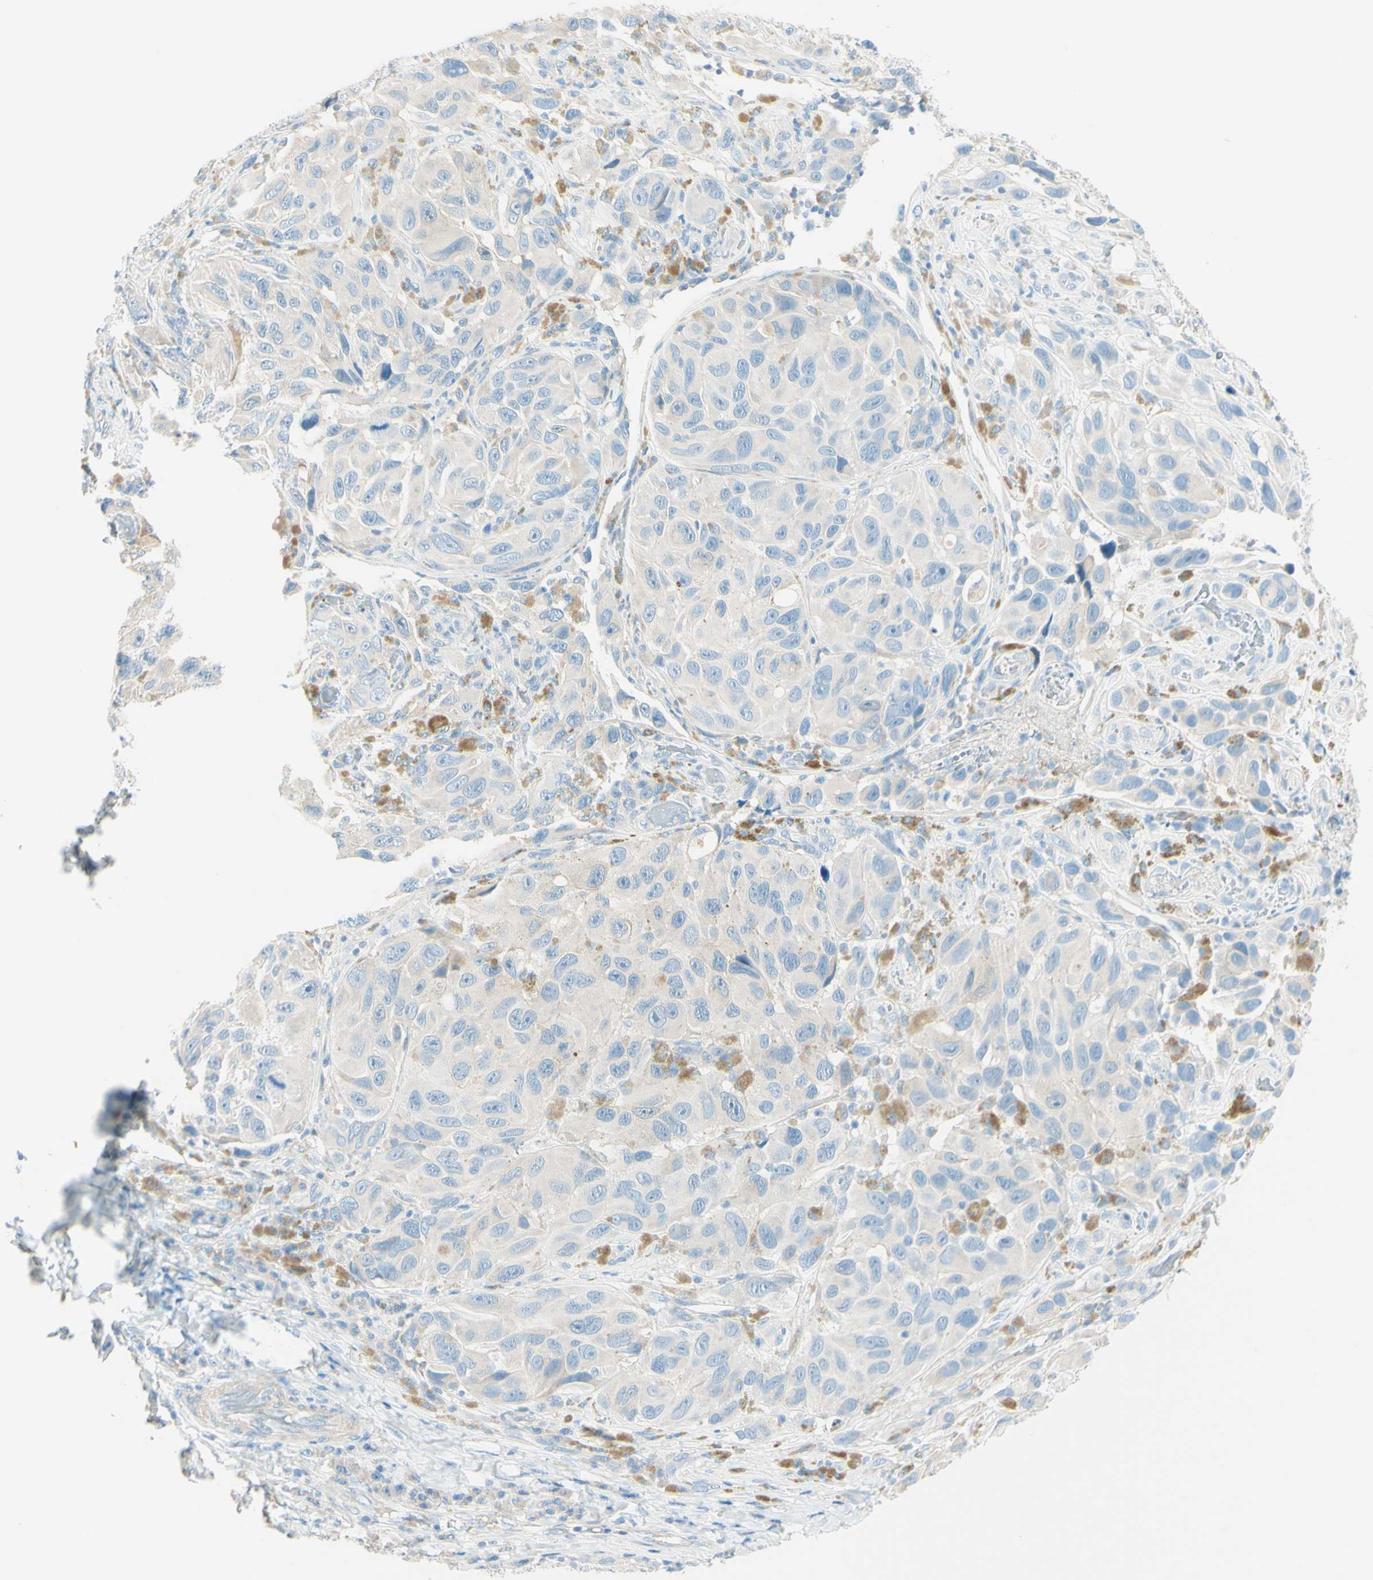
{"staining": {"intensity": "negative", "quantity": "none", "location": "none"}, "tissue": "melanoma", "cell_type": "Tumor cells", "image_type": "cancer", "snomed": [{"axis": "morphology", "description": "Malignant melanoma, NOS"}, {"axis": "topography", "description": "Skin"}], "caption": "An IHC histopathology image of malignant melanoma is shown. There is no staining in tumor cells of malignant melanoma.", "gene": "NCBP2L", "patient": {"sex": "female", "age": 73}}